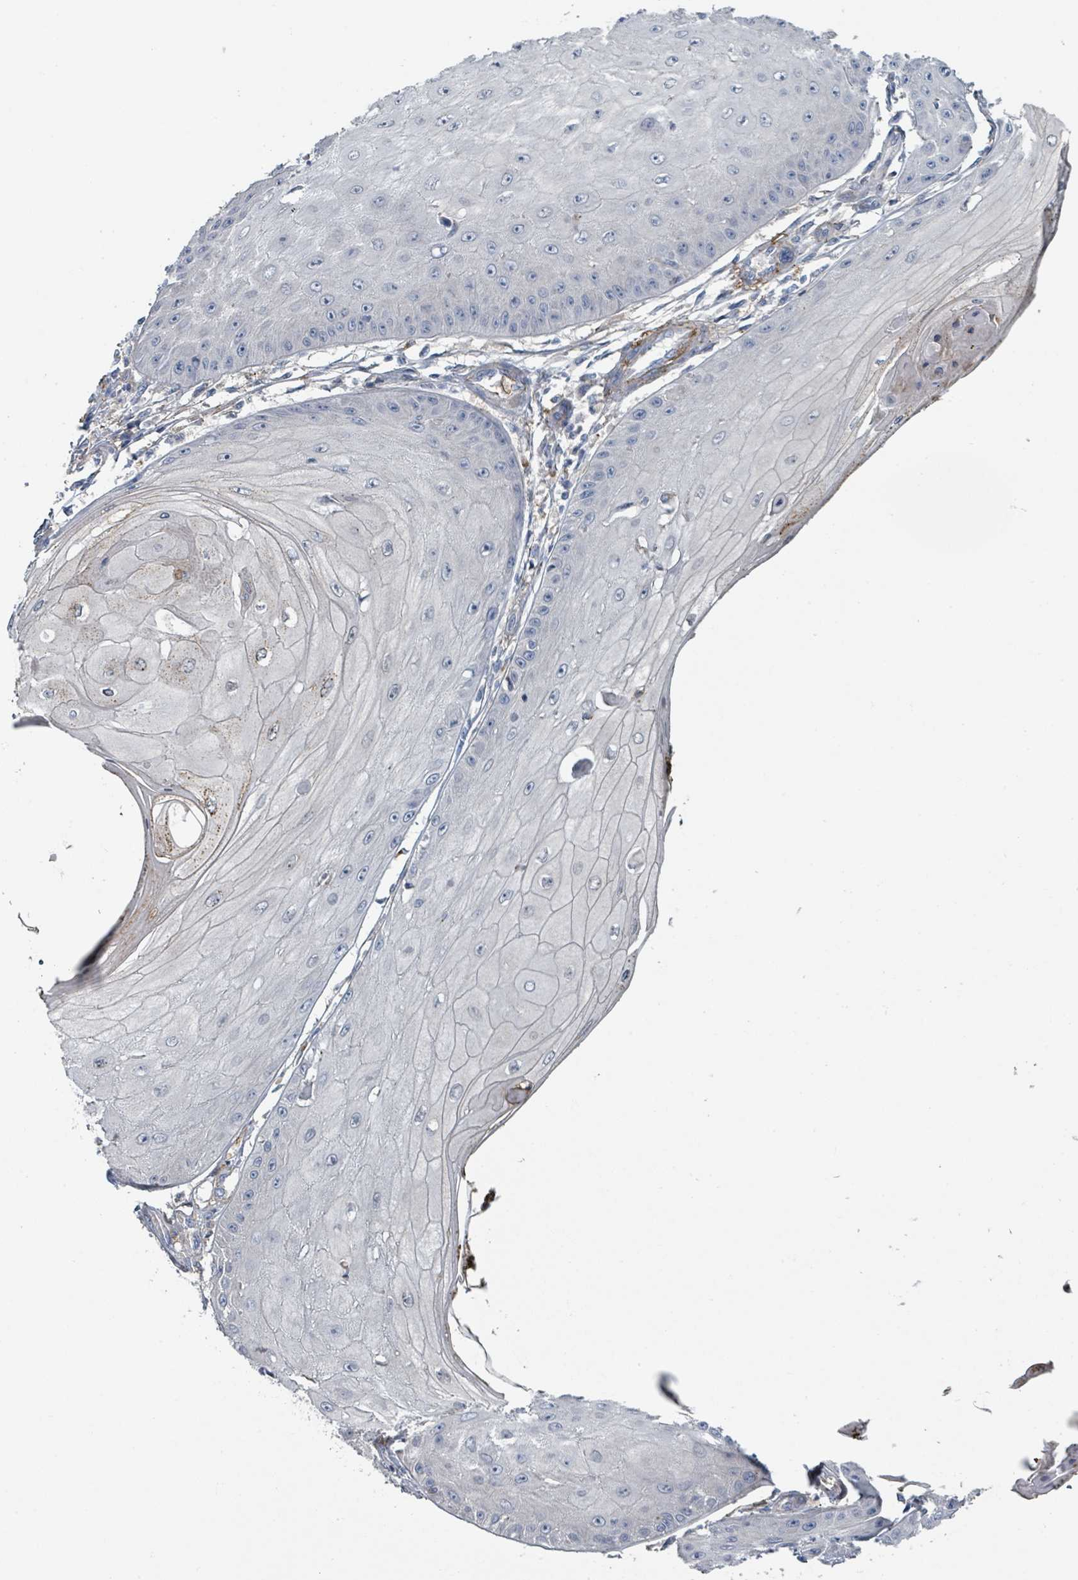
{"staining": {"intensity": "negative", "quantity": "none", "location": "none"}, "tissue": "skin cancer", "cell_type": "Tumor cells", "image_type": "cancer", "snomed": [{"axis": "morphology", "description": "Squamous cell carcinoma, NOS"}, {"axis": "topography", "description": "Skin"}], "caption": "Immunohistochemistry (IHC) of skin cancer exhibits no positivity in tumor cells.", "gene": "LRRC42", "patient": {"sex": "male", "age": 70}}